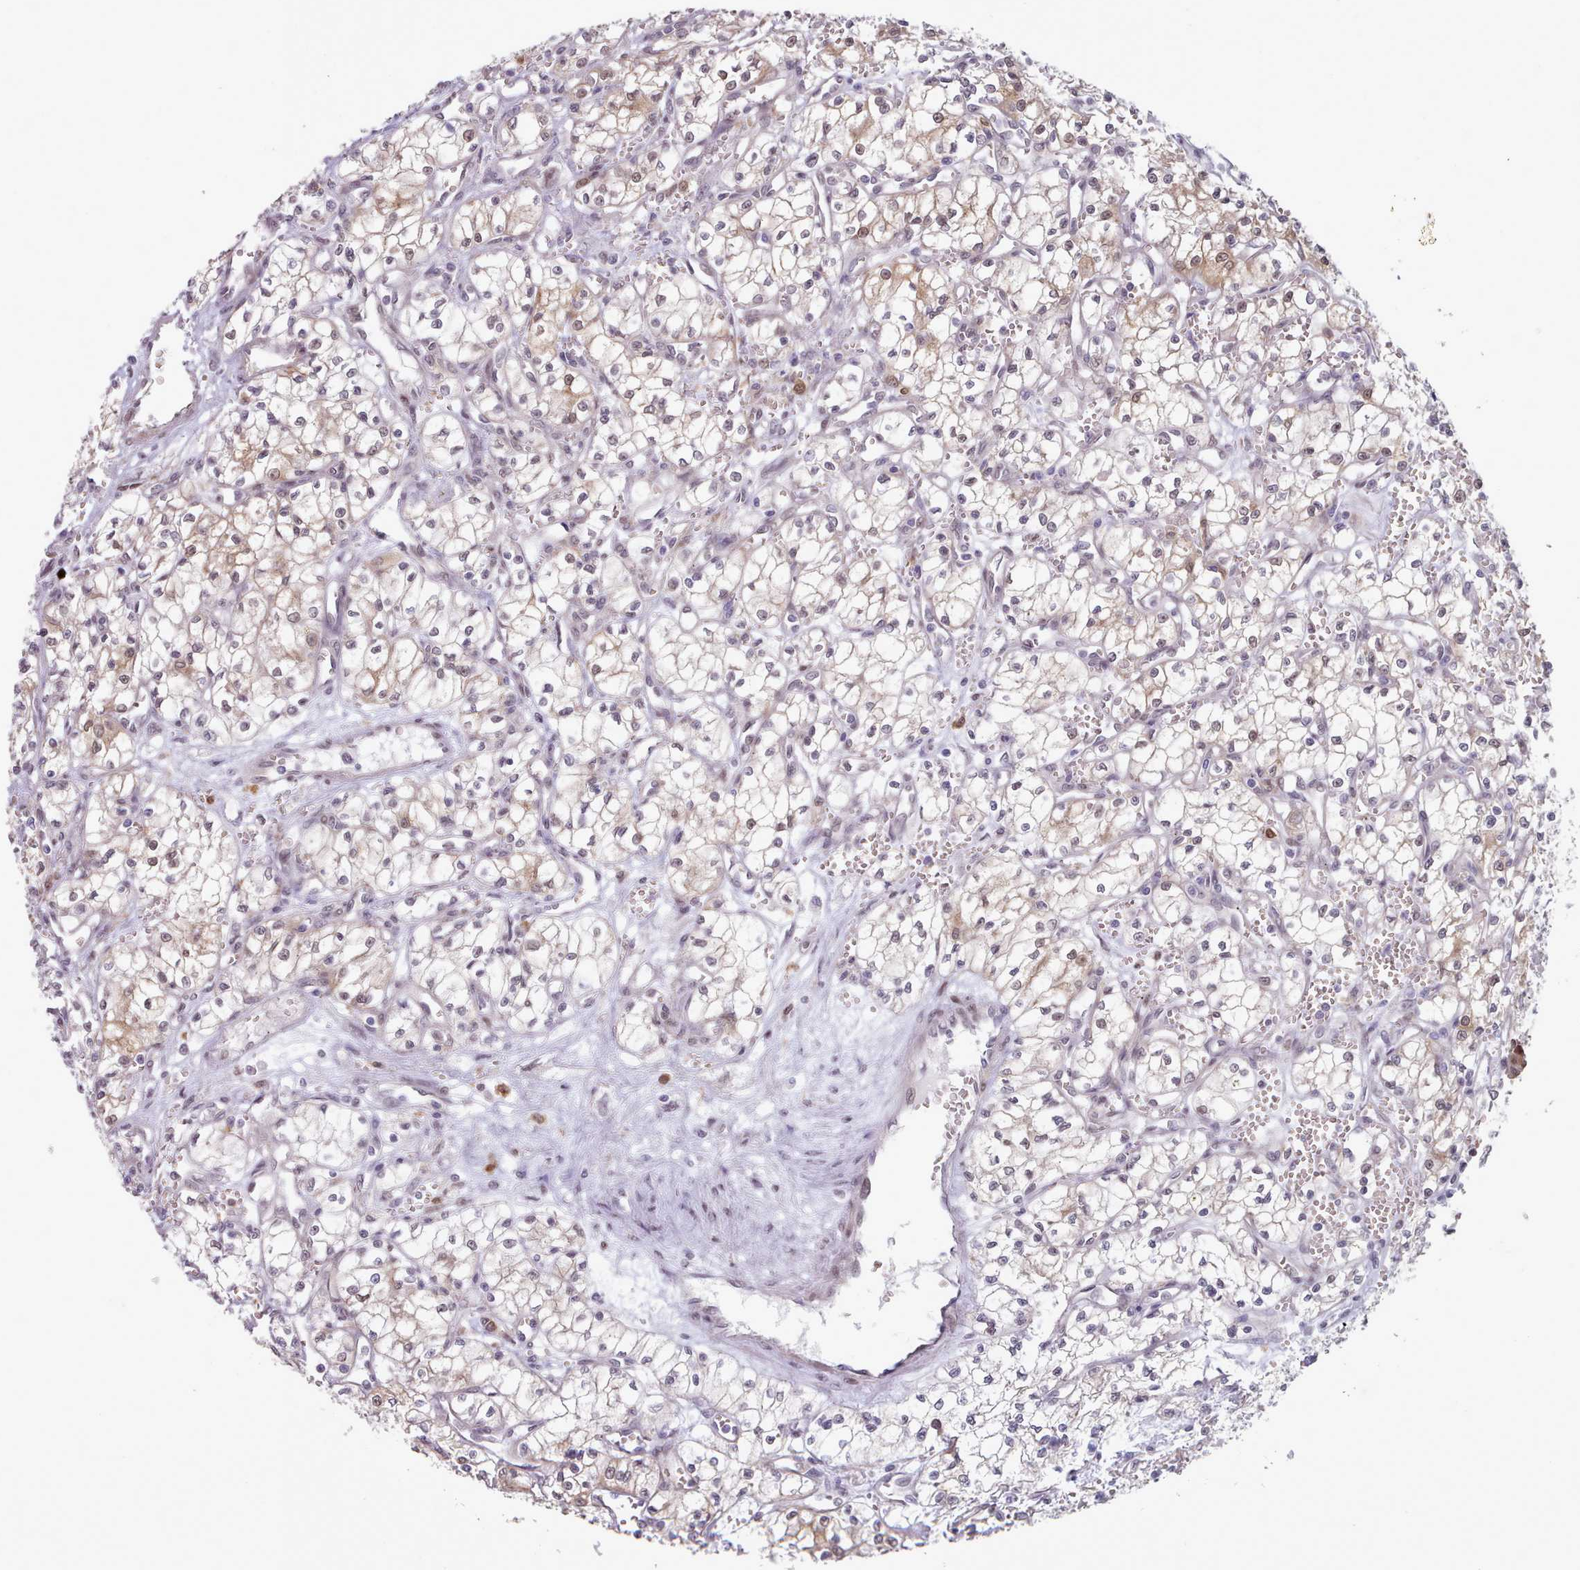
{"staining": {"intensity": "weak", "quantity": "<25%", "location": "cytoplasmic/membranous,nuclear"}, "tissue": "renal cancer", "cell_type": "Tumor cells", "image_type": "cancer", "snomed": [{"axis": "morphology", "description": "Adenocarcinoma, NOS"}, {"axis": "topography", "description": "Kidney"}], "caption": "Tumor cells show no significant staining in renal cancer (adenocarcinoma).", "gene": "CES3", "patient": {"sex": "male", "age": 59}}